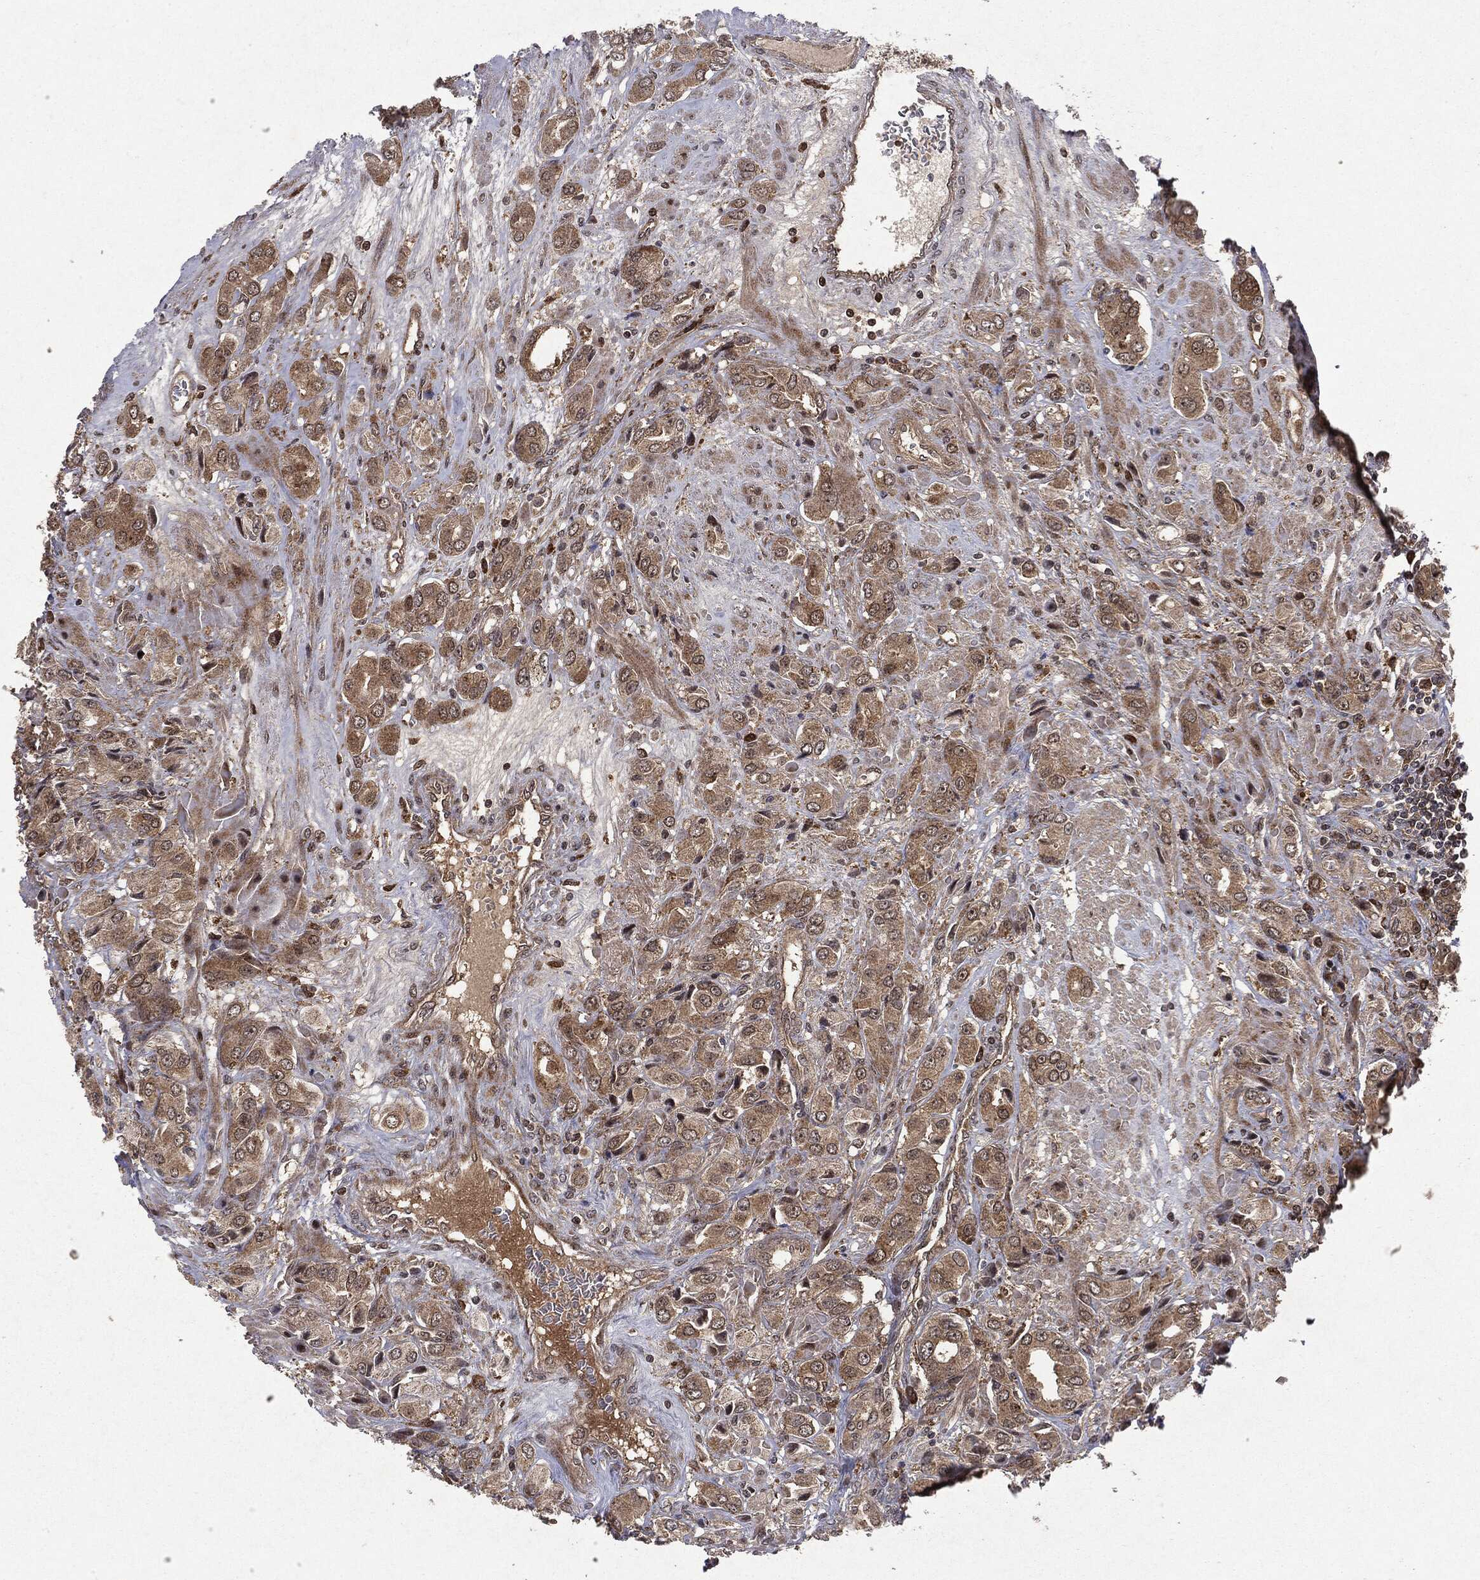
{"staining": {"intensity": "moderate", "quantity": ">75%", "location": "cytoplasmic/membranous"}, "tissue": "prostate cancer", "cell_type": "Tumor cells", "image_type": "cancer", "snomed": [{"axis": "morphology", "description": "Adenocarcinoma, NOS"}, {"axis": "topography", "description": "Prostate and seminal vesicle, NOS"}, {"axis": "topography", "description": "Prostate"}], "caption": "Adenocarcinoma (prostate) stained for a protein (brown) displays moderate cytoplasmic/membranous positive staining in approximately >75% of tumor cells.", "gene": "OTUB1", "patient": {"sex": "male", "age": 69}}